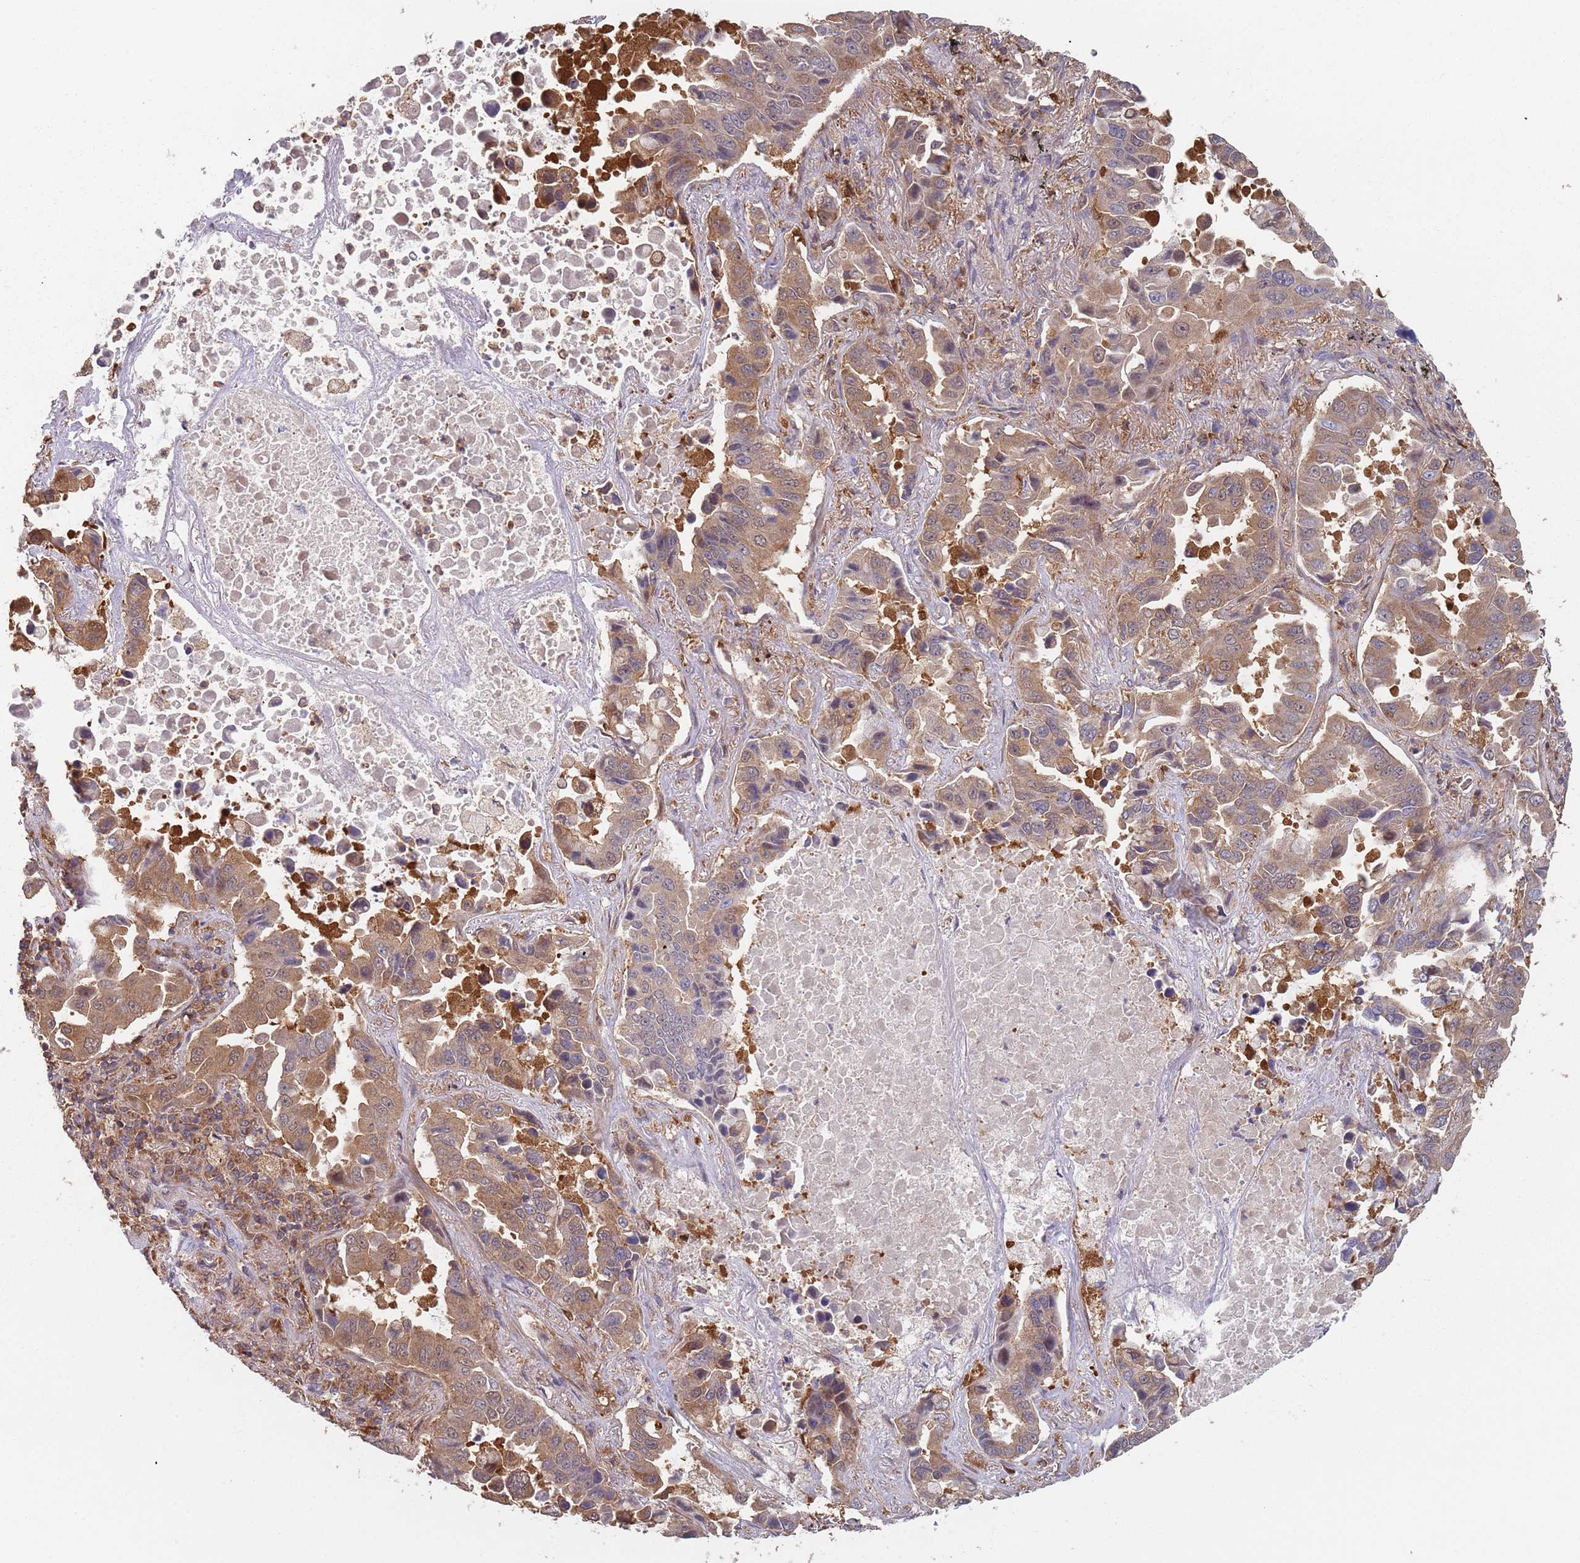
{"staining": {"intensity": "moderate", "quantity": ">75%", "location": "cytoplasmic/membranous"}, "tissue": "lung cancer", "cell_type": "Tumor cells", "image_type": "cancer", "snomed": [{"axis": "morphology", "description": "Adenocarcinoma, NOS"}, {"axis": "topography", "description": "Lung"}], "caption": "Lung cancer (adenocarcinoma) stained with a protein marker displays moderate staining in tumor cells.", "gene": "GDI2", "patient": {"sex": "male", "age": 64}}